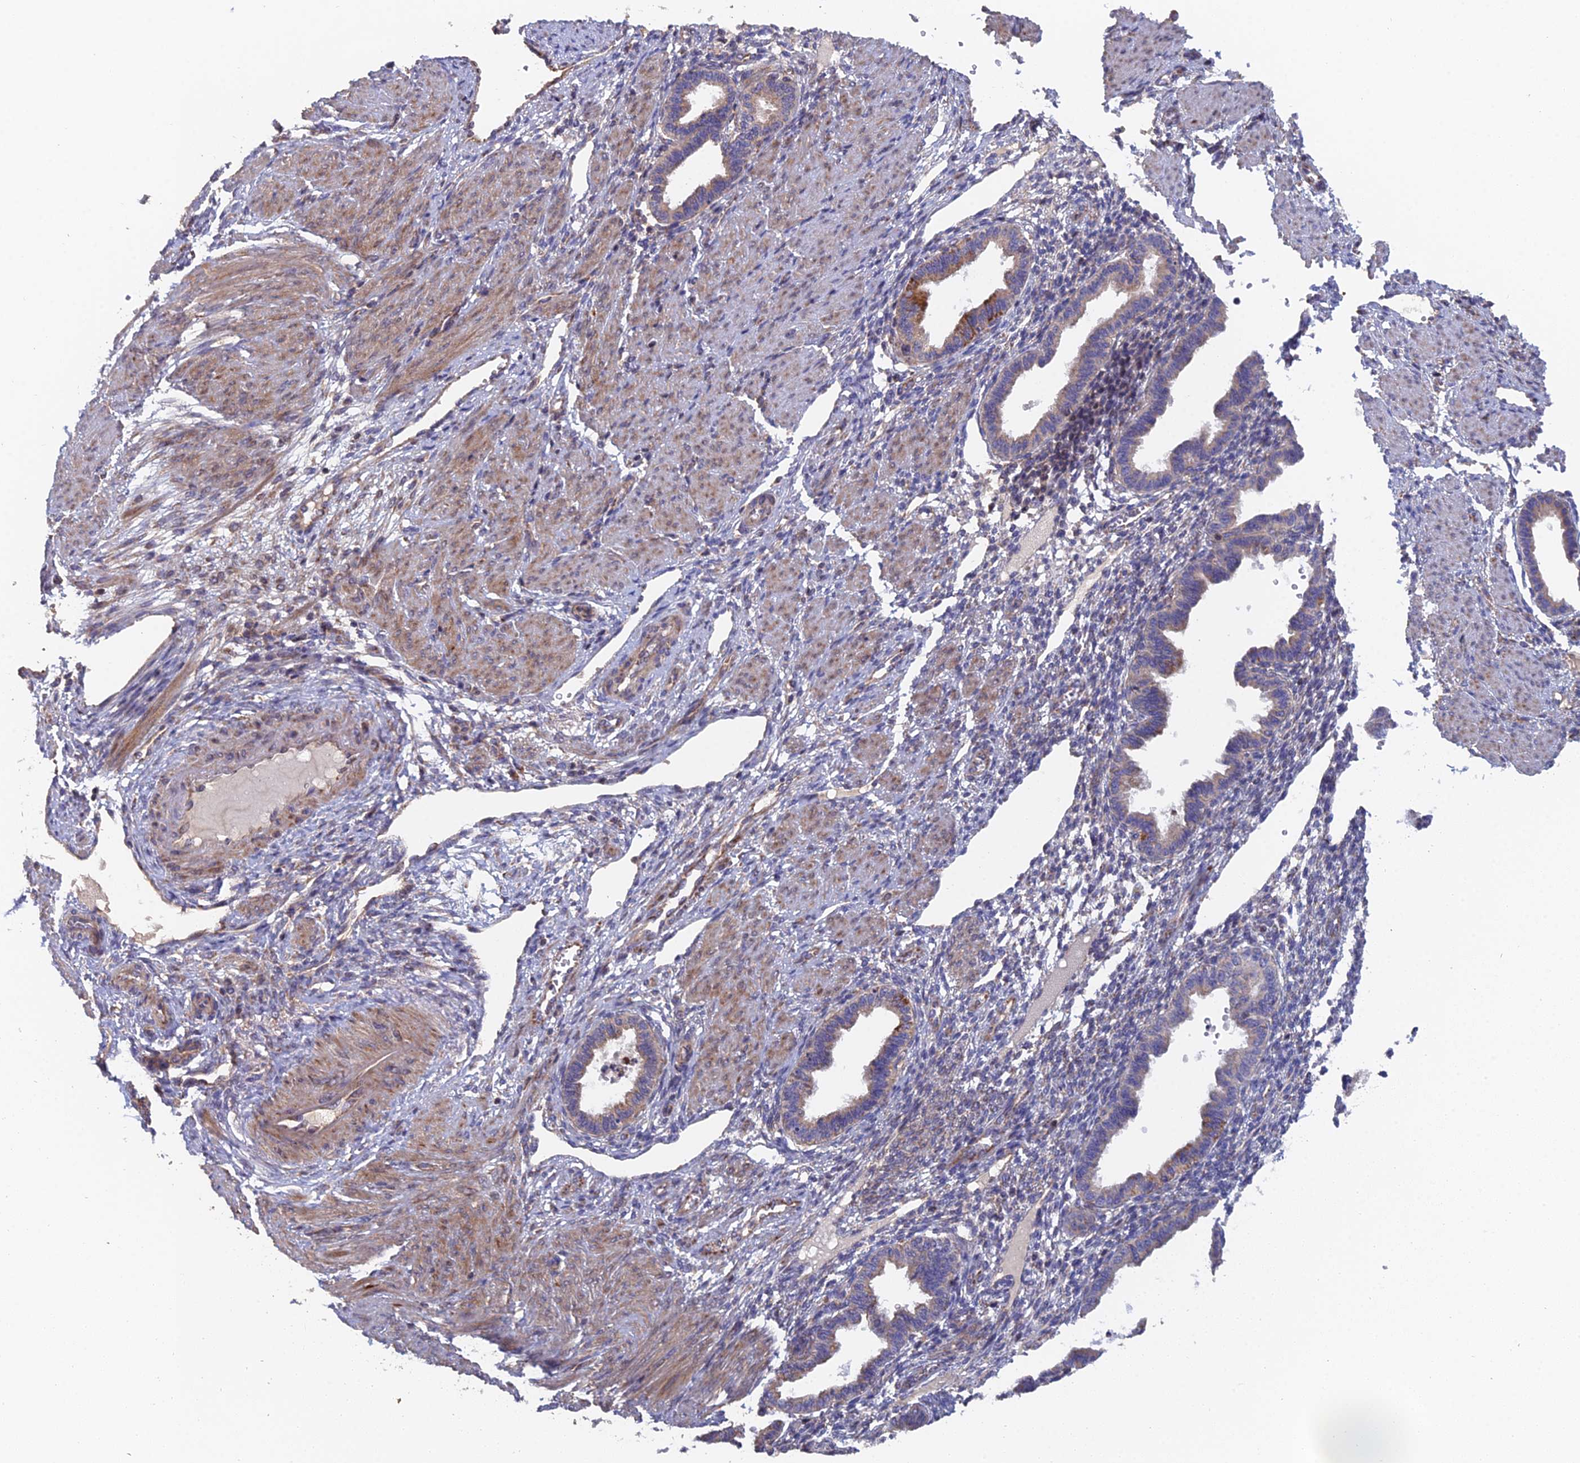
{"staining": {"intensity": "weak", "quantity": "<25%", "location": "cytoplasmic/membranous"}, "tissue": "endometrium", "cell_type": "Cells in endometrial stroma", "image_type": "normal", "snomed": [{"axis": "morphology", "description": "Normal tissue, NOS"}, {"axis": "topography", "description": "Endometrium"}], "caption": "Immunohistochemical staining of unremarkable human endometrium shows no significant staining in cells in endometrial stroma.", "gene": "ECSIT", "patient": {"sex": "female", "age": 33}}